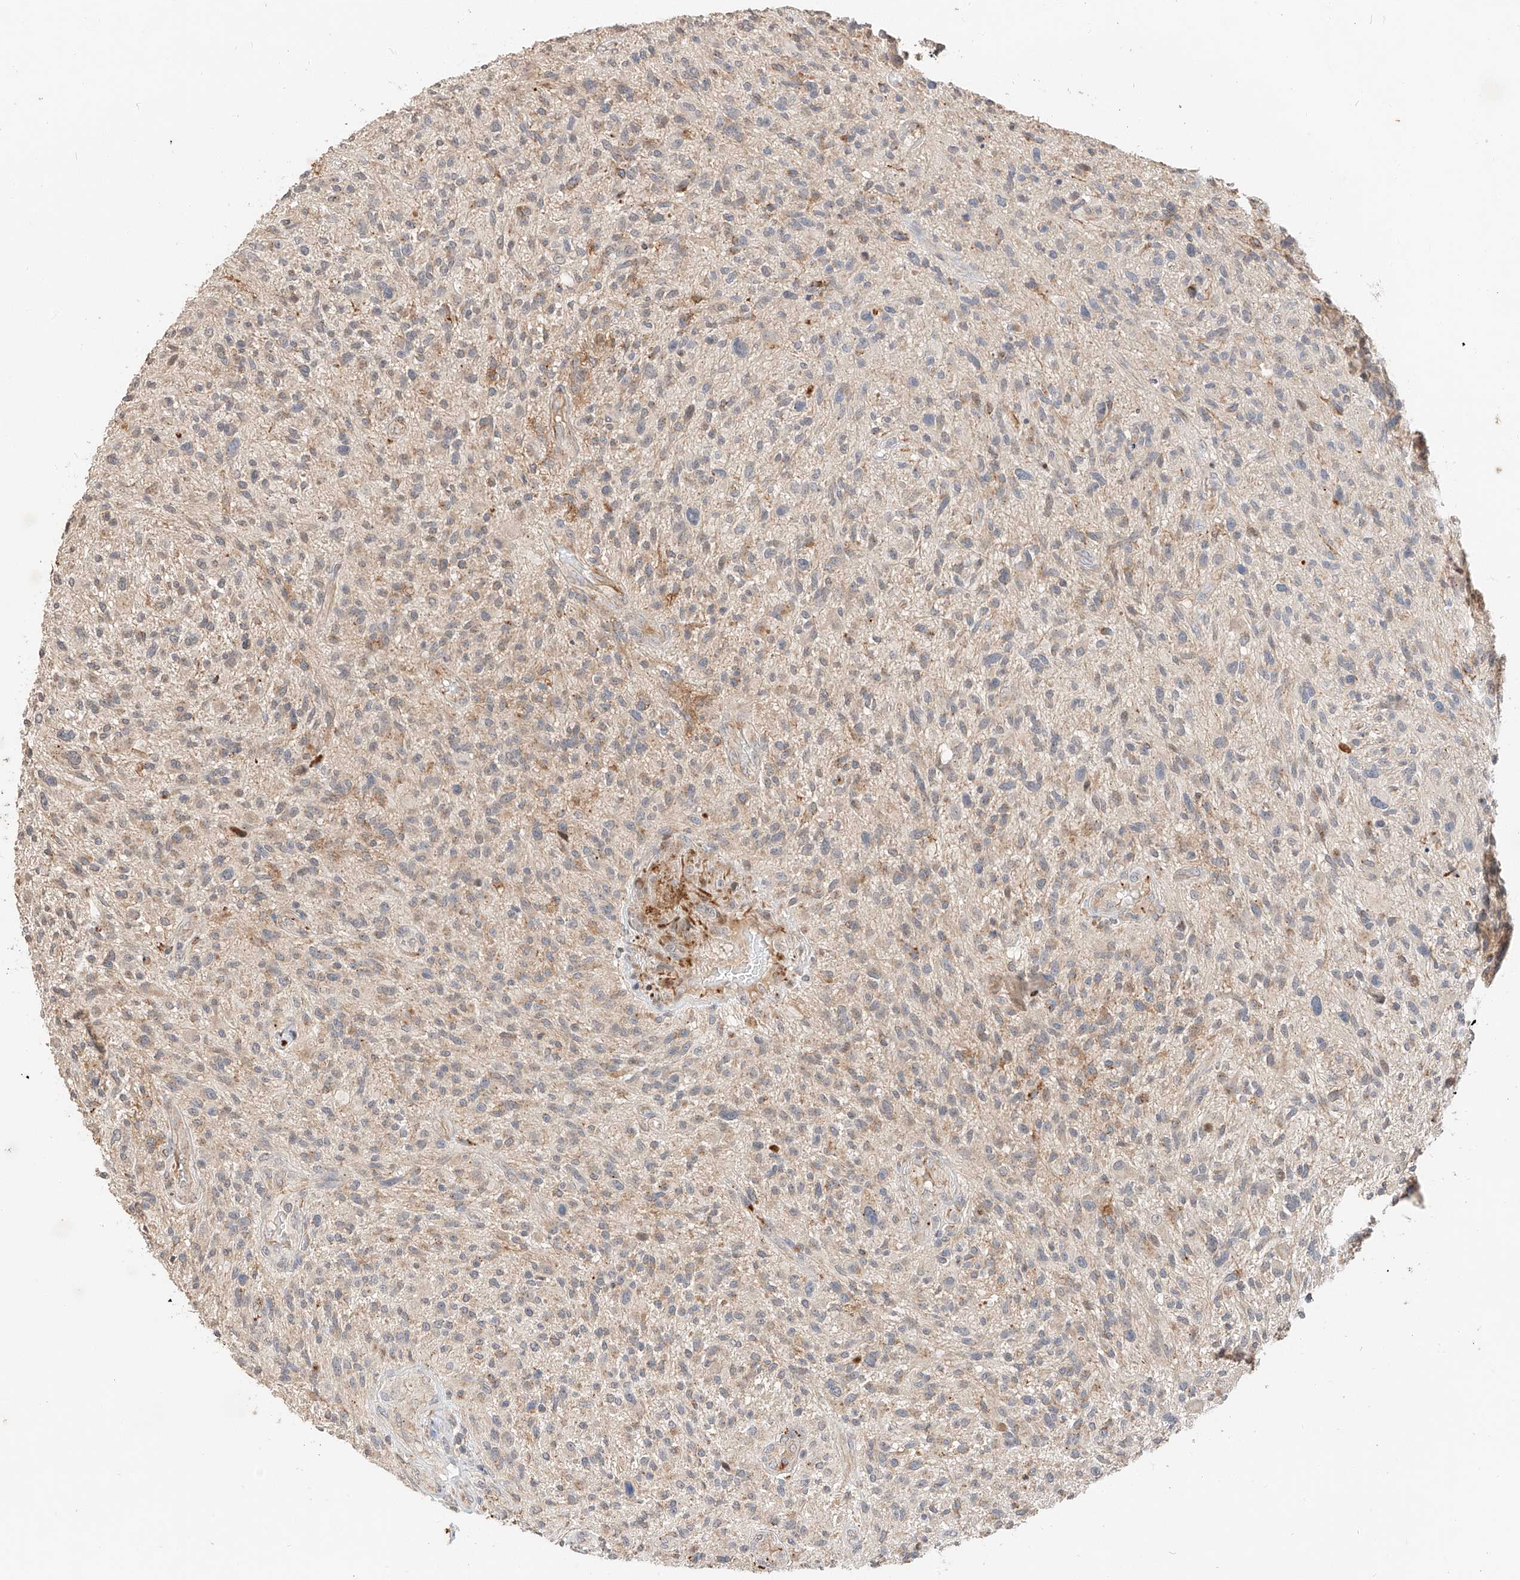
{"staining": {"intensity": "weak", "quantity": "25%-75%", "location": "cytoplasmic/membranous"}, "tissue": "glioma", "cell_type": "Tumor cells", "image_type": "cancer", "snomed": [{"axis": "morphology", "description": "Glioma, malignant, High grade"}, {"axis": "topography", "description": "Brain"}], "caption": "This is an image of immunohistochemistry (IHC) staining of malignant high-grade glioma, which shows weak positivity in the cytoplasmic/membranous of tumor cells.", "gene": "SUSD6", "patient": {"sex": "male", "age": 47}}